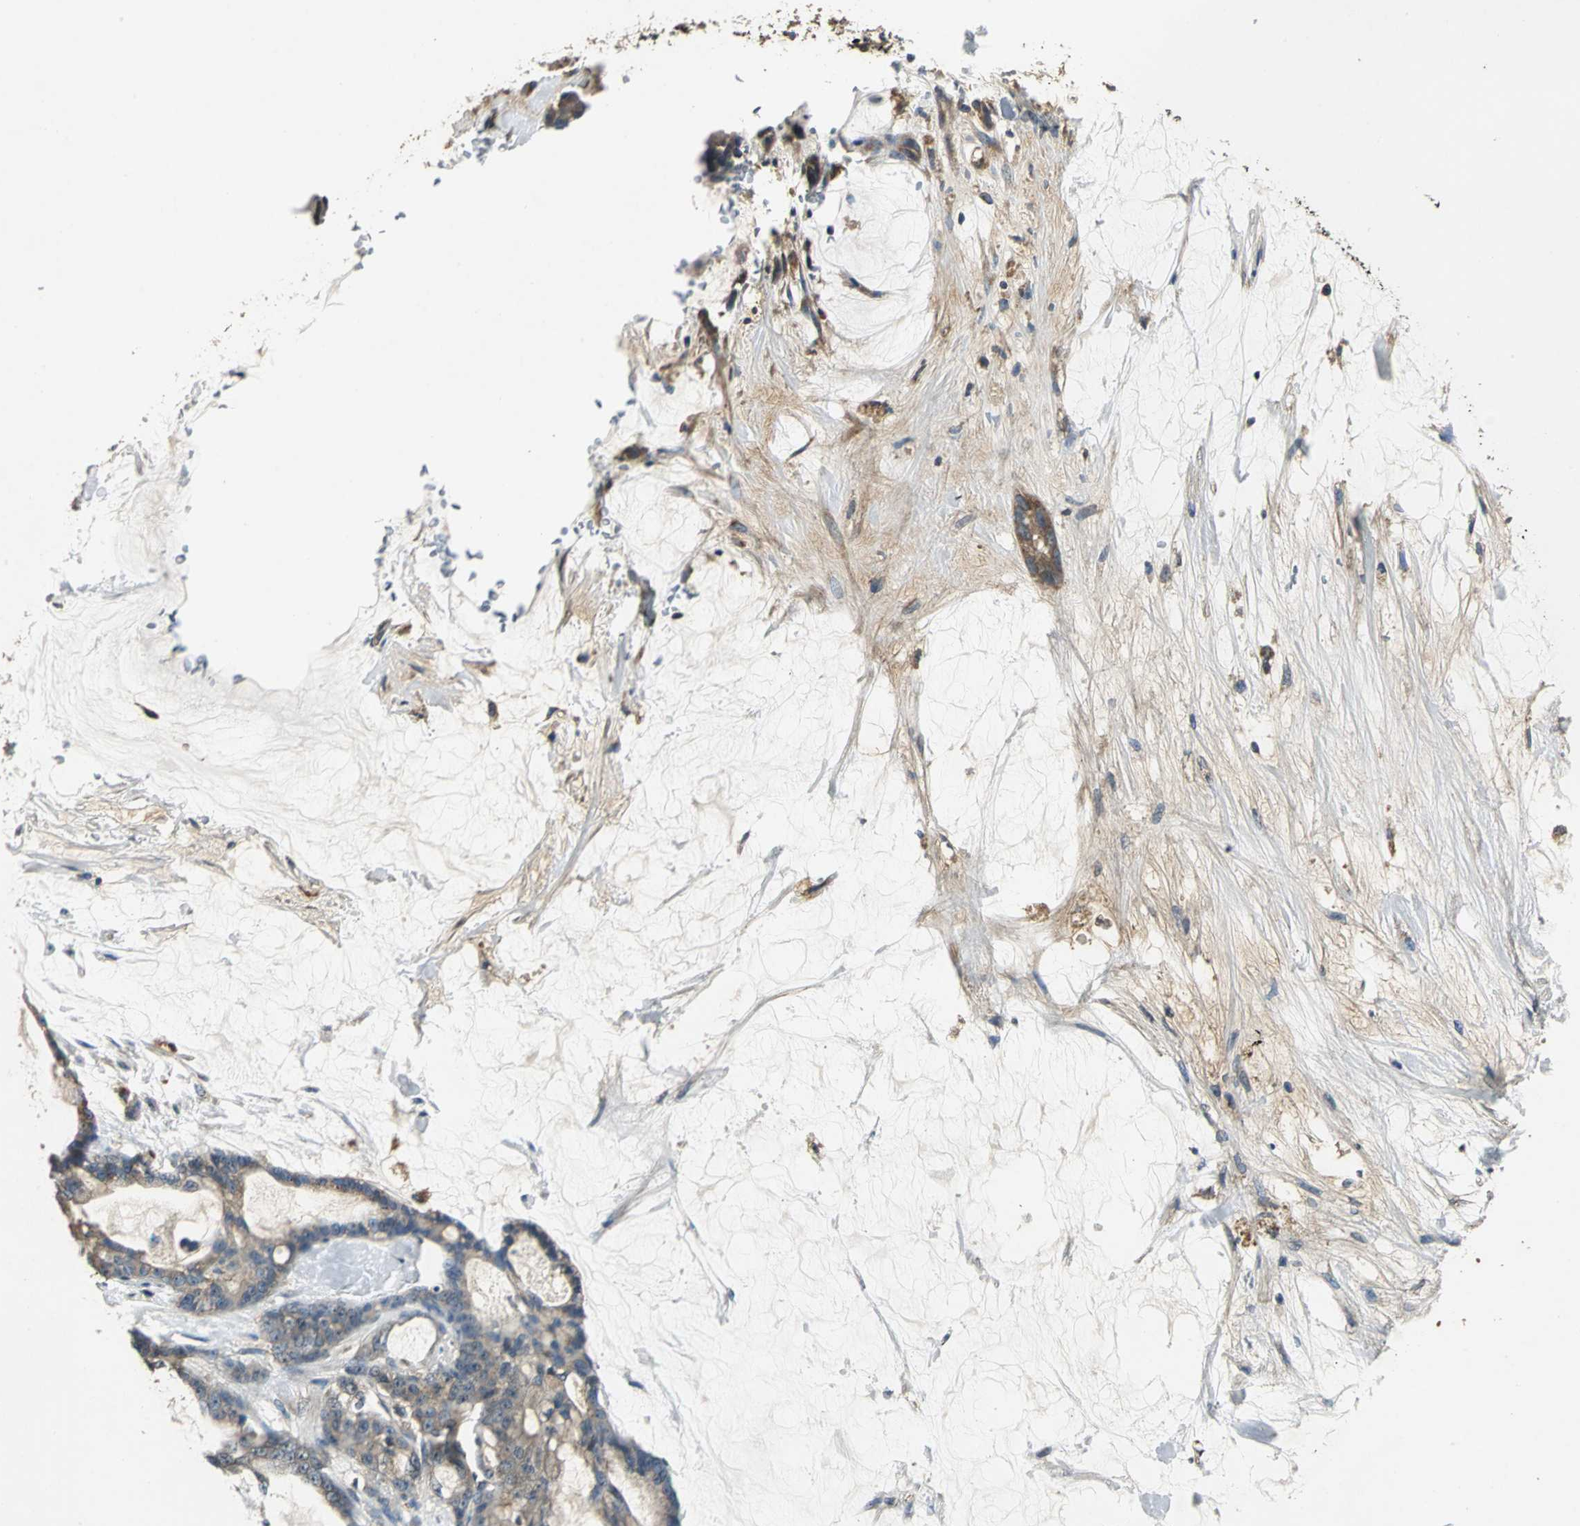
{"staining": {"intensity": "weak", "quantity": ">75%", "location": "cytoplasmic/membranous"}, "tissue": "pancreatic cancer", "cell_type": "Tumor cells", "image_type": "cancer", "snomed": [{"axis": "morphology", "description": "Adenocarcinoma, NOS"}, {"axis": "topography", "description": "Pancreas"}], "caption": "This photomicrograph reveals pancreatic cancer (adenocarcinoma) stained with IHC to label a protein in brown. The cytoplasmic/membranous of tumor cells show weak positivity for the protein. Nuclei are counter-stained blue.", "gene": "IRF3", "patient": {"sex": "female", "age": 73}}